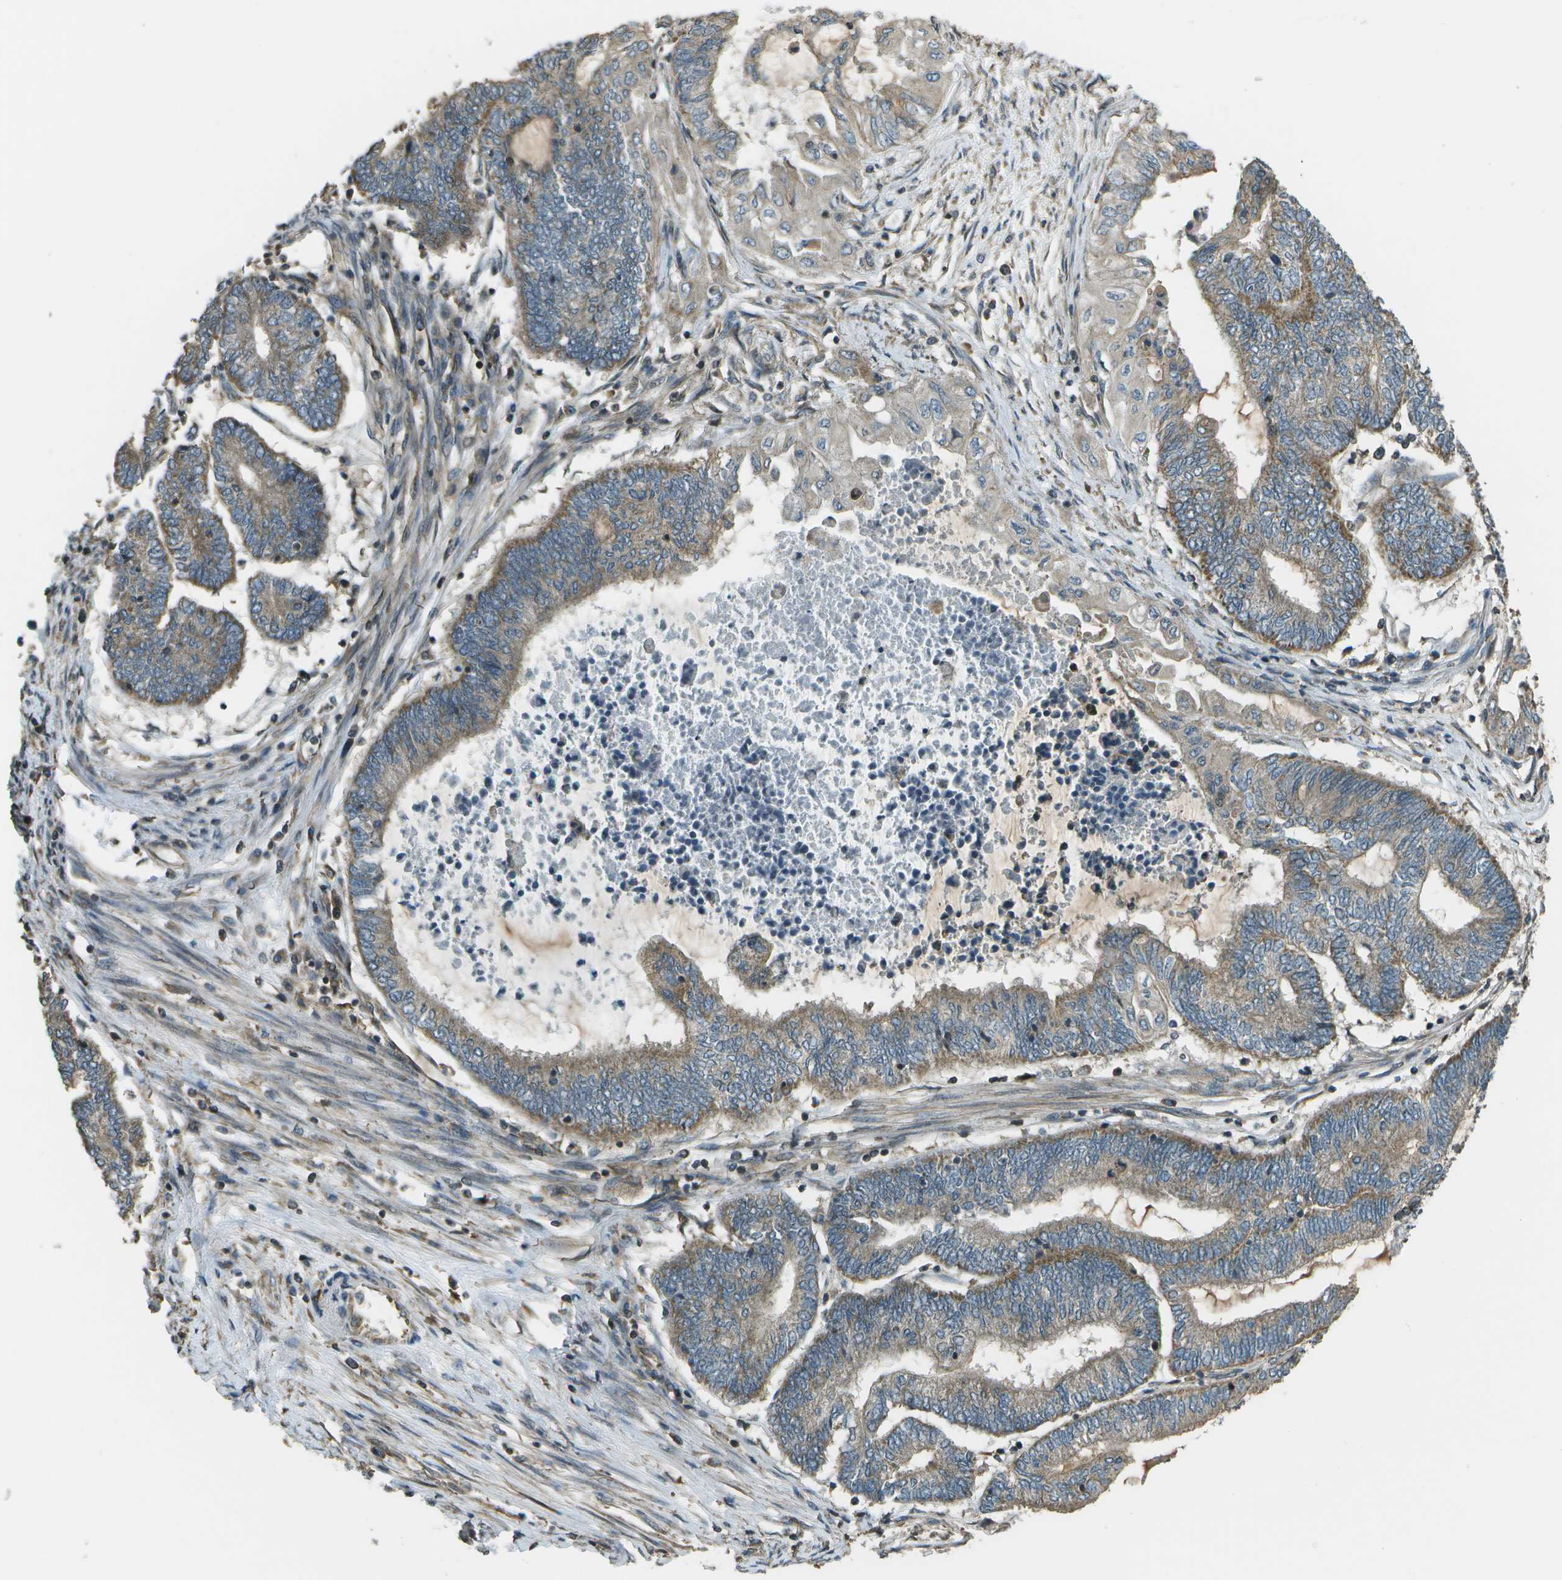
{"staining": {"intensity": "moderate", "quantity": ">75%", "location": "cytoplasmic/membranous"}, "tissue": "endometrial cancer", "cell_type": "Tumor cells", "image_type": "cancer", "snomed": [{"axis": "morphology", "description": "Adenocarcinoma, NOS"}, {"axis": "topography", "description": "Uterus"}, {"axis": "topography", "description": "Endometrium"}], "caption": "The immunohistochemical stain highlights moderate cytoplasmic/membranous positivity in tumor cells of adenocarcinoma (endometrial) tissue. (brown staining indicates protein expression, while blue staining denotes nuclei).", "gene": "PLPBP", "patient": {"sex": "female", "age": 70}}